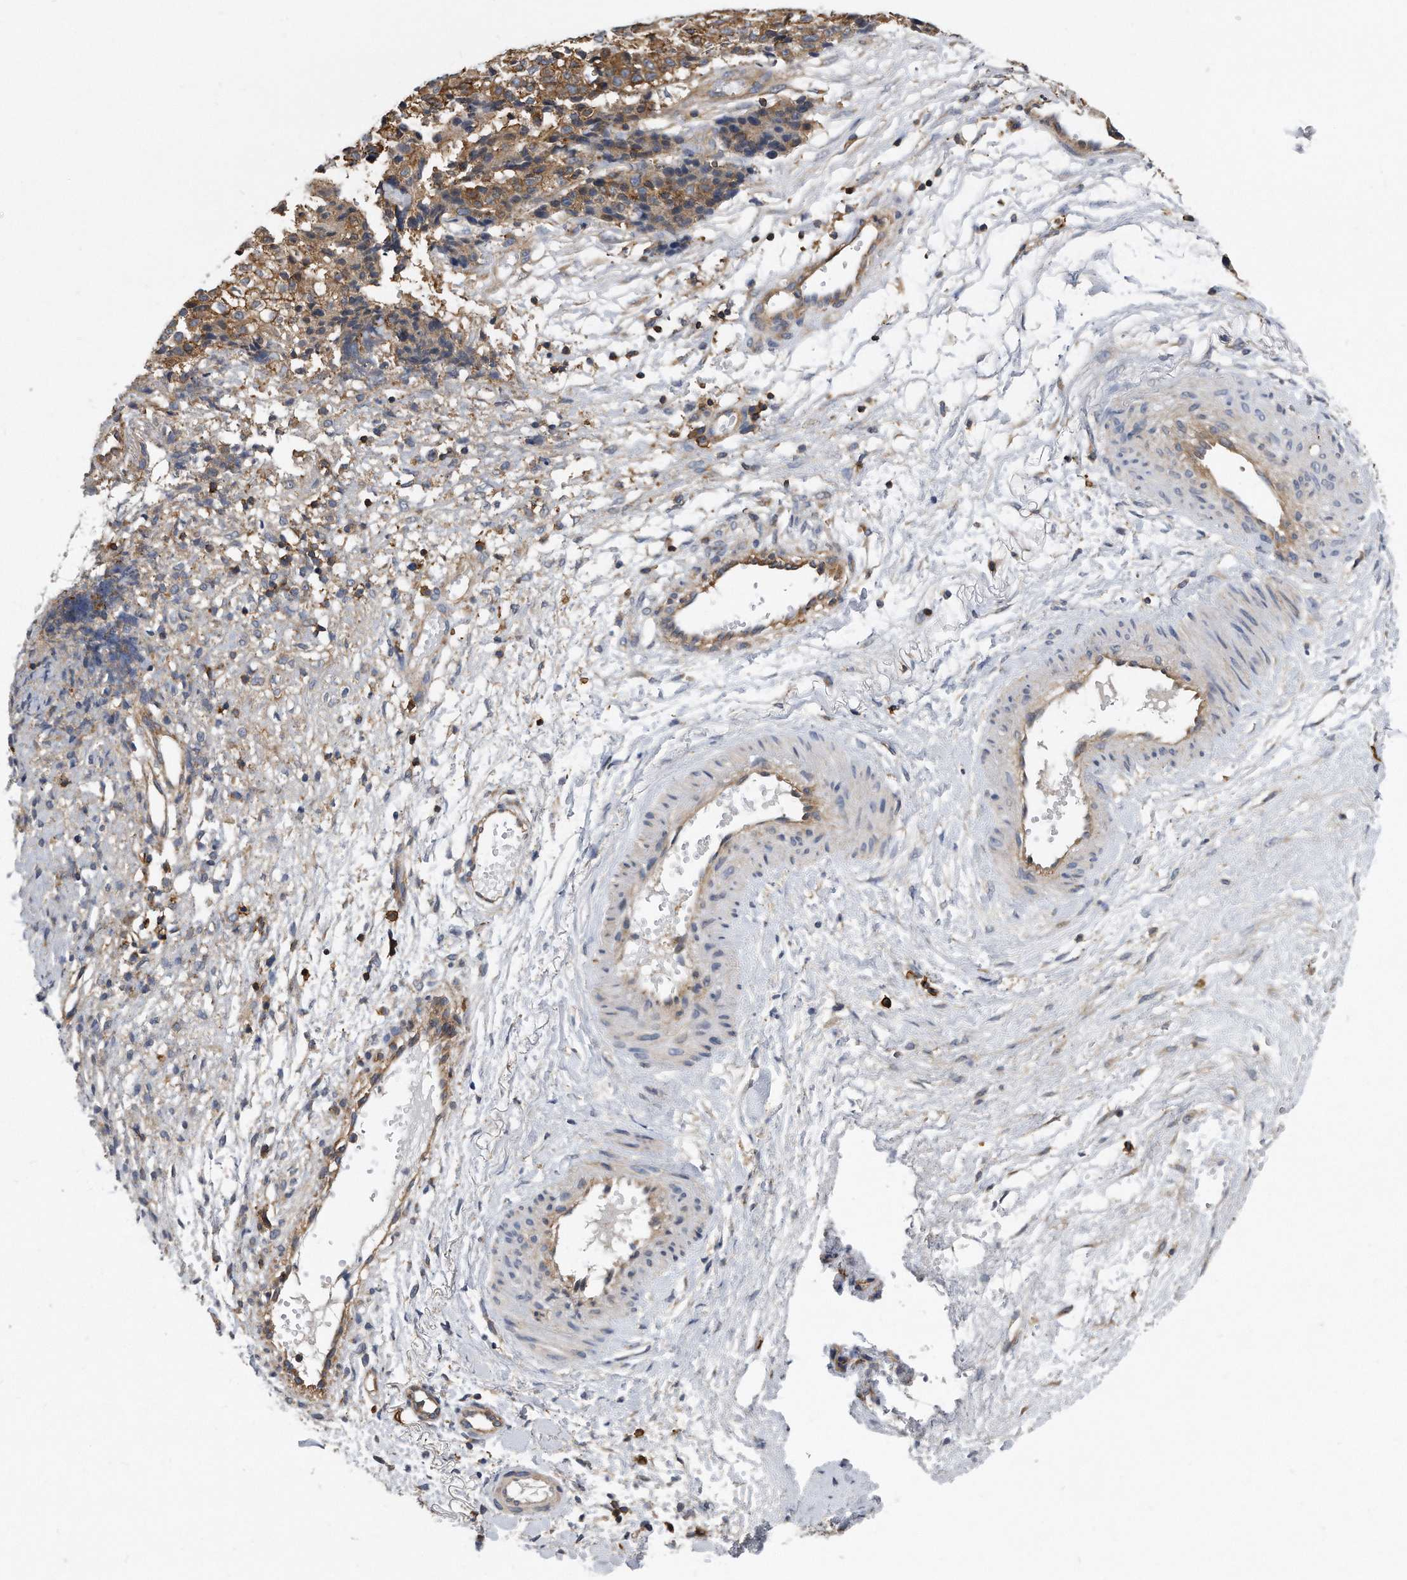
{"staining": {"intensity": "moderate", "quantity": ">75%", "location": "cytoplasmic/membranous"}, "tissue": "ovarian cancer", "cell_type": "Tumor cells", "image_type": "cancer", "snomed": [{"axis": "morphology", "description": "Carcinoma, endometroid"}, {"axis": "topography", "description": "Ovary"}], "caption": "Endometroid carcinoma (ovarian) stained with IHC shows moderate cytoplasmic/membranous positivity in approximately >75% of tumor cells. The protein is stained brown, and the nuclei are stained in blue (DAB IHC with brightfield microscopy, high magnification).", "gene": "ATG5", "patient": {"sex": "female", "age": 42}}